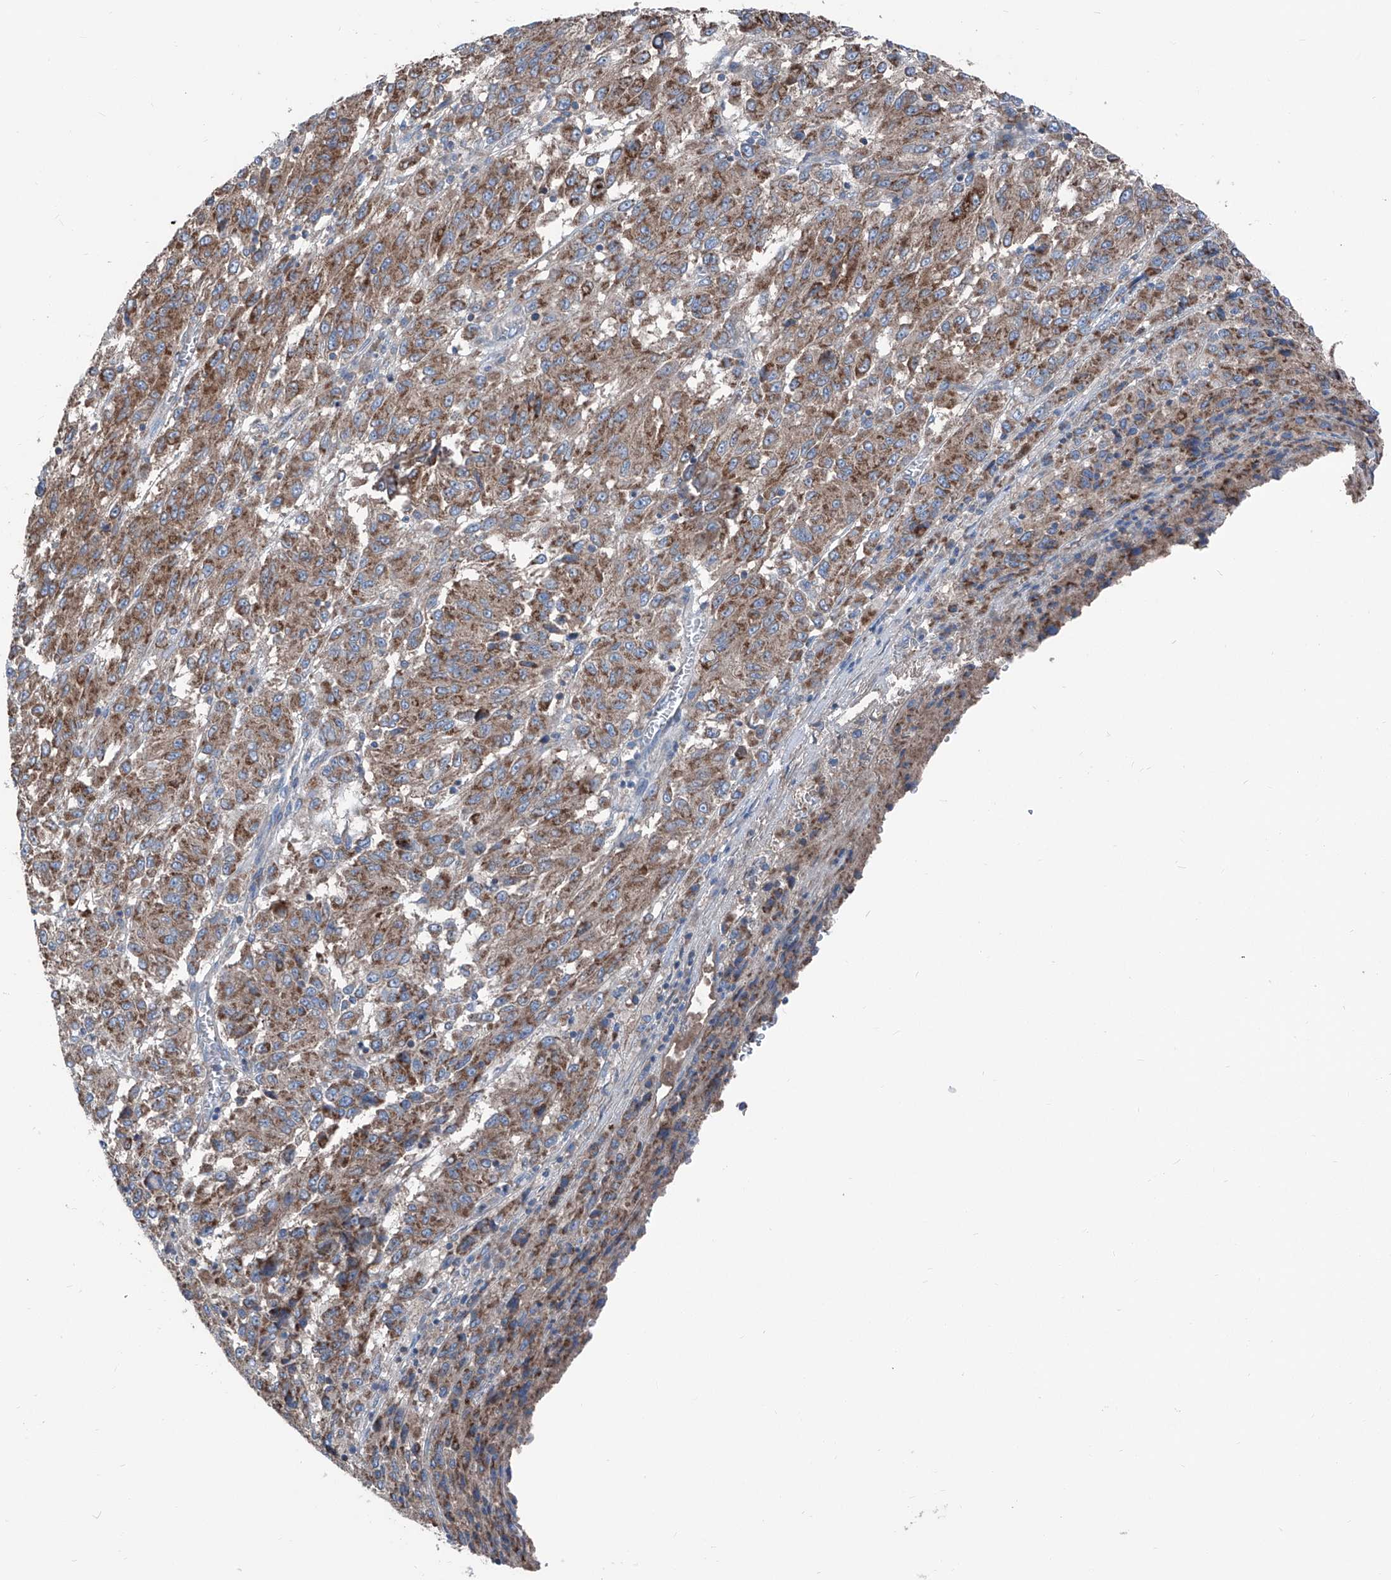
{"staining": {"intensity": "moderate", "quantity": ">75%", "location": "cytoplasmic/membranous"}, "tissue": "melanoma", "cell_type": "Tumor cells", "image_type": "cancer", "snomed": [{"axis": "morphology", "description": "Malignant melanoma, Metastatic site"}, {"axis": "topography", "description": "Lung"}], "caption": "IHC staining of melanoma, which shows medium levels of moderate cytoplasmic/membranous staining in about >75% of tumor cells indicating moderate cytoplasmic/membranous protein expression. The staining was performed using DAB (brown) for protein detection and nuclei were counterstained in hematoxylin (blue).", "gene": "GPAT3", "patient": {"sex": "male", "age": 64}}